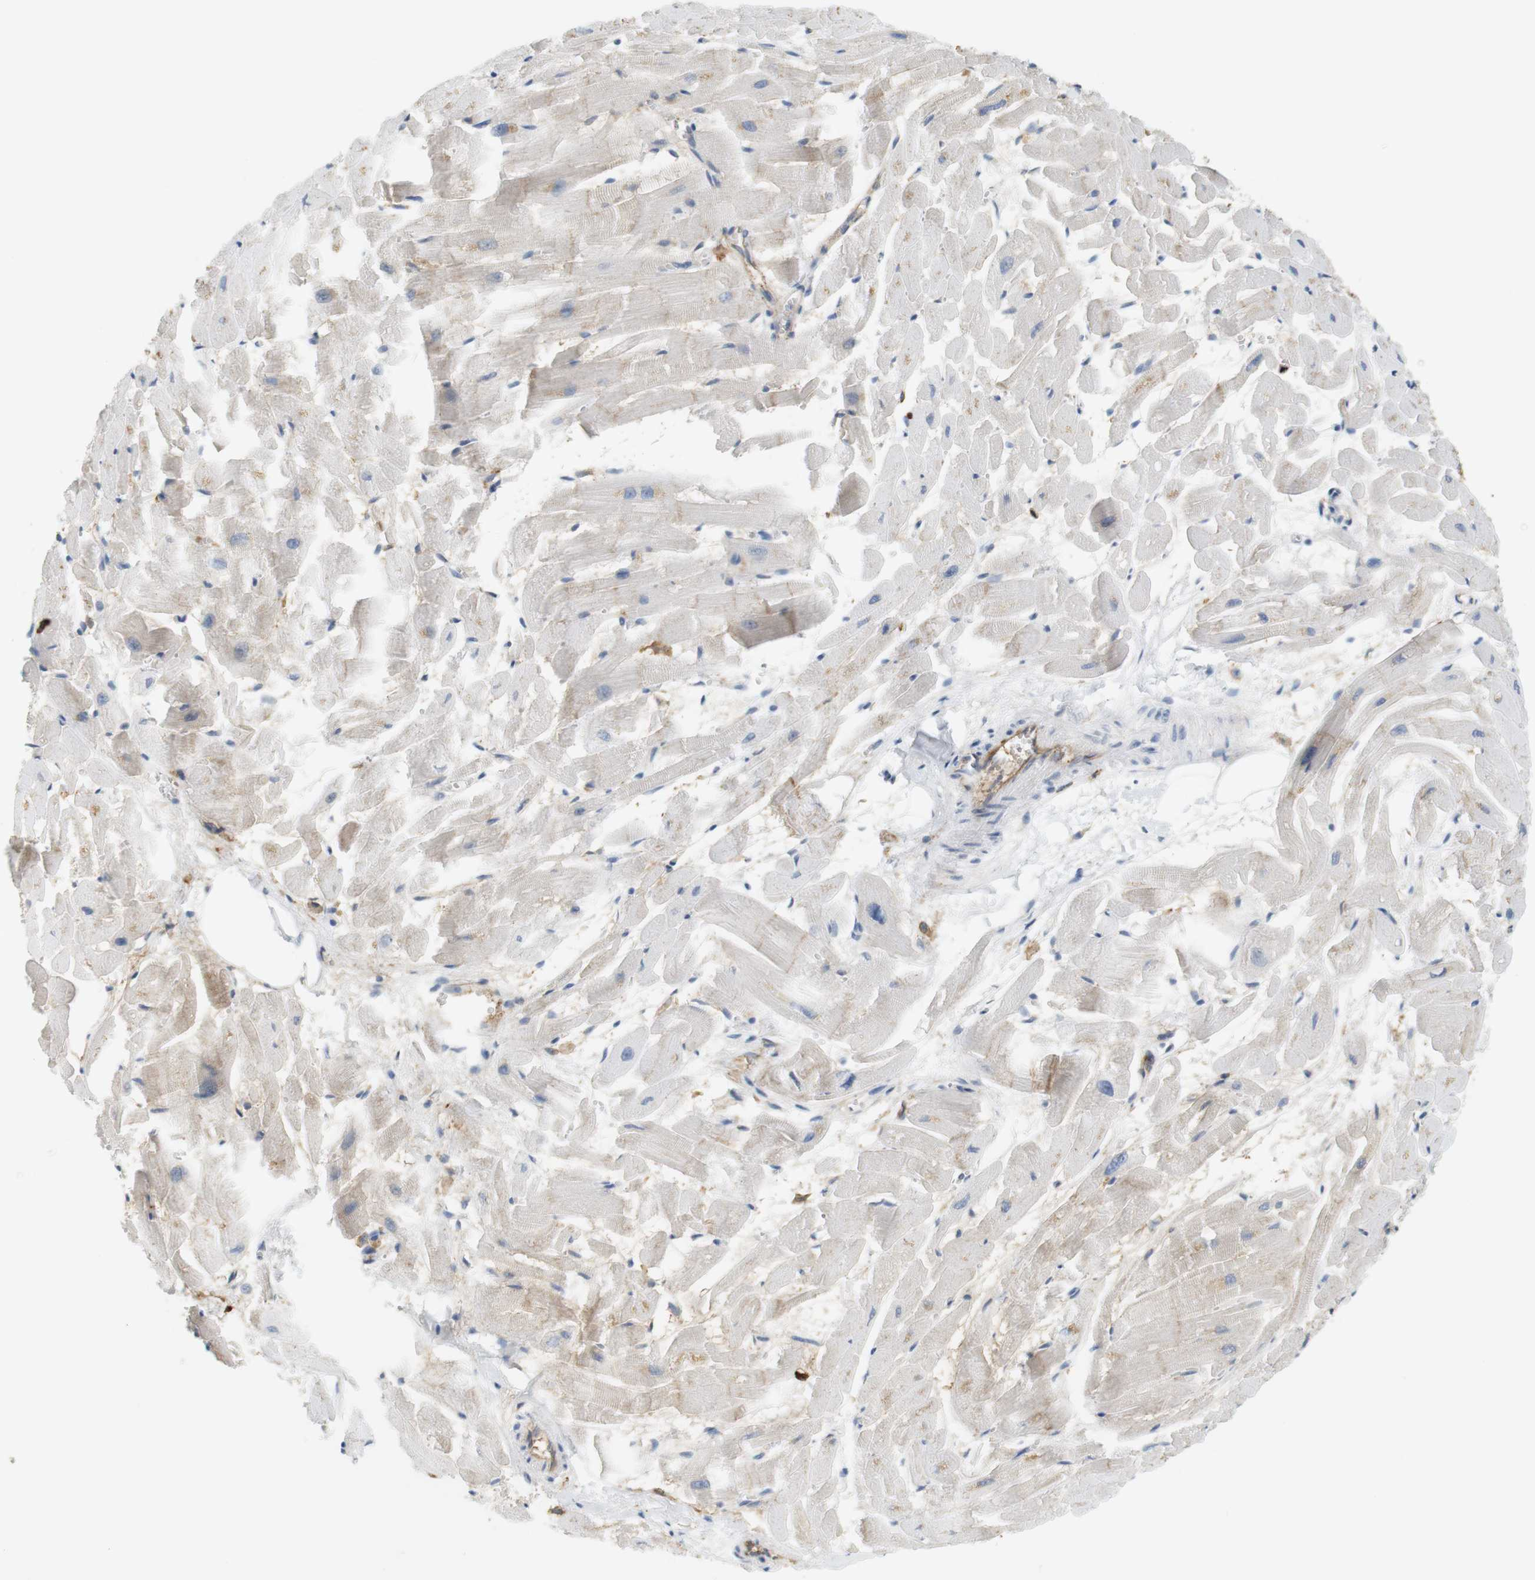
{"staining": {"intensity": "weak", "quantity": "<25%", "location": "cytoplasmic/membranous"}, "tissue": "heart muscle", "cell_type": "Cardiomyocytes", "image_type": "normal", "snomed": [{"axis": "morphology", "description": "Normal tissue, NOS"}, {"axis": "topography", "description": "Heart"}], "caption": "Benign heart muscle was stained to show a protein in brown. There is no significant staining in cardiomyocytes. (Stains: DAB (3,3'-diaminobenzidine) immunohistochemistry (IHC) with hematoxylin counter stain, Microscopy: brightfield microscopy at high magnification).", "gene": "SIRPA", "patient": {"sex": "female", "age": 19}}